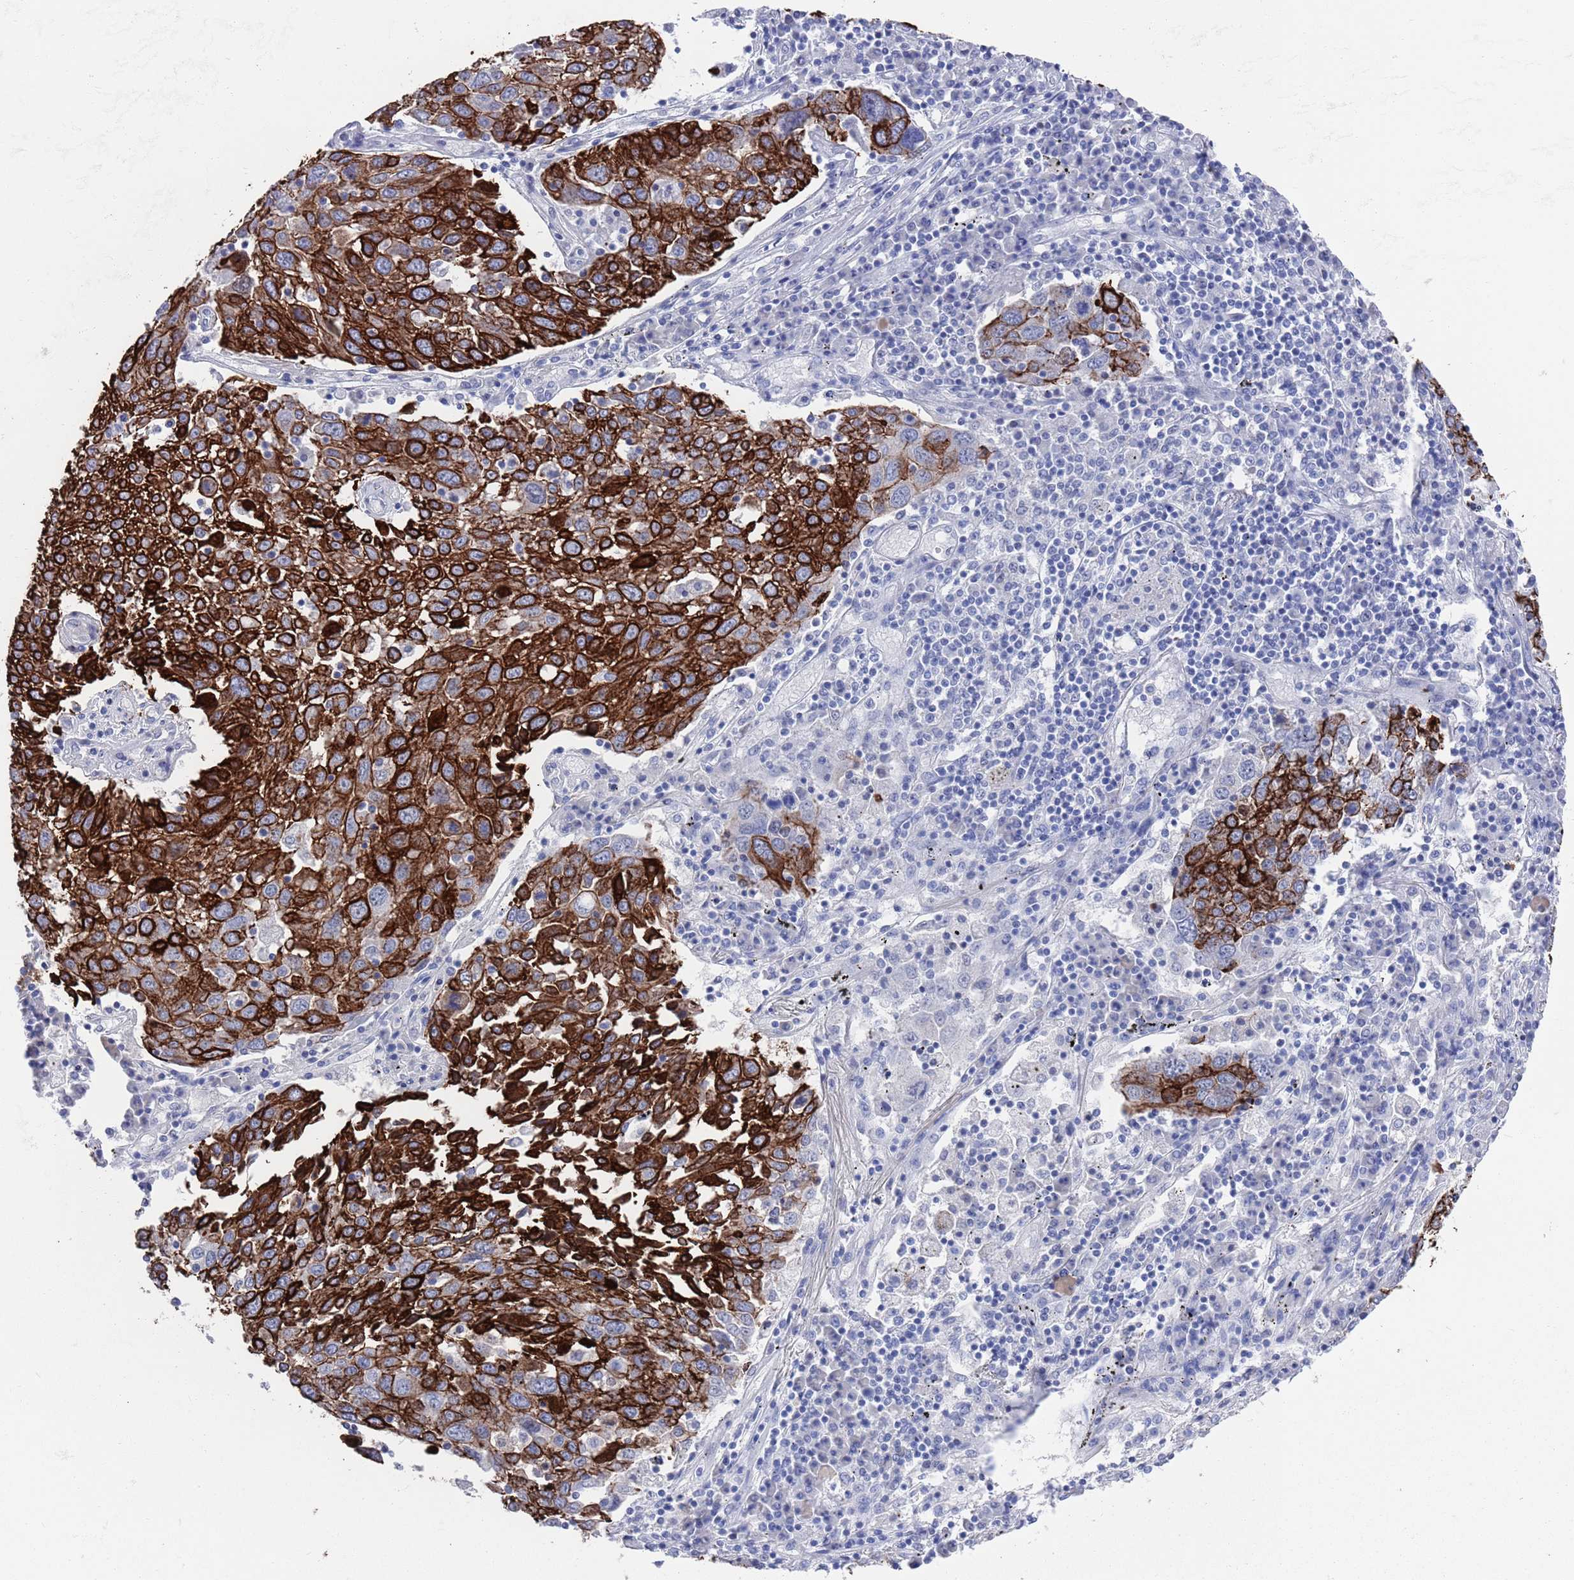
{"staining": {"intensity": "strong", "quantity": ">75%", "location": "cytoplasmic/membranous"}, "tissue": "lung cancer", "cell_type": "Tumor cells", "image_type": "cancer", "snomed": [{"axis": "morphology", "description": "Squamous cell carcinoma, NOS"}, {"axis": "topography", "description": "Lung"}], "caption": "Approximately >75% of tumor cells in human lung squamous cell carcinoma show strong cytoplasmic/membranous protein staining as visualized by brown immunohistochemical staining.", "gene": "MTMR2", "patient": {"sex": "male", "age": 65}}